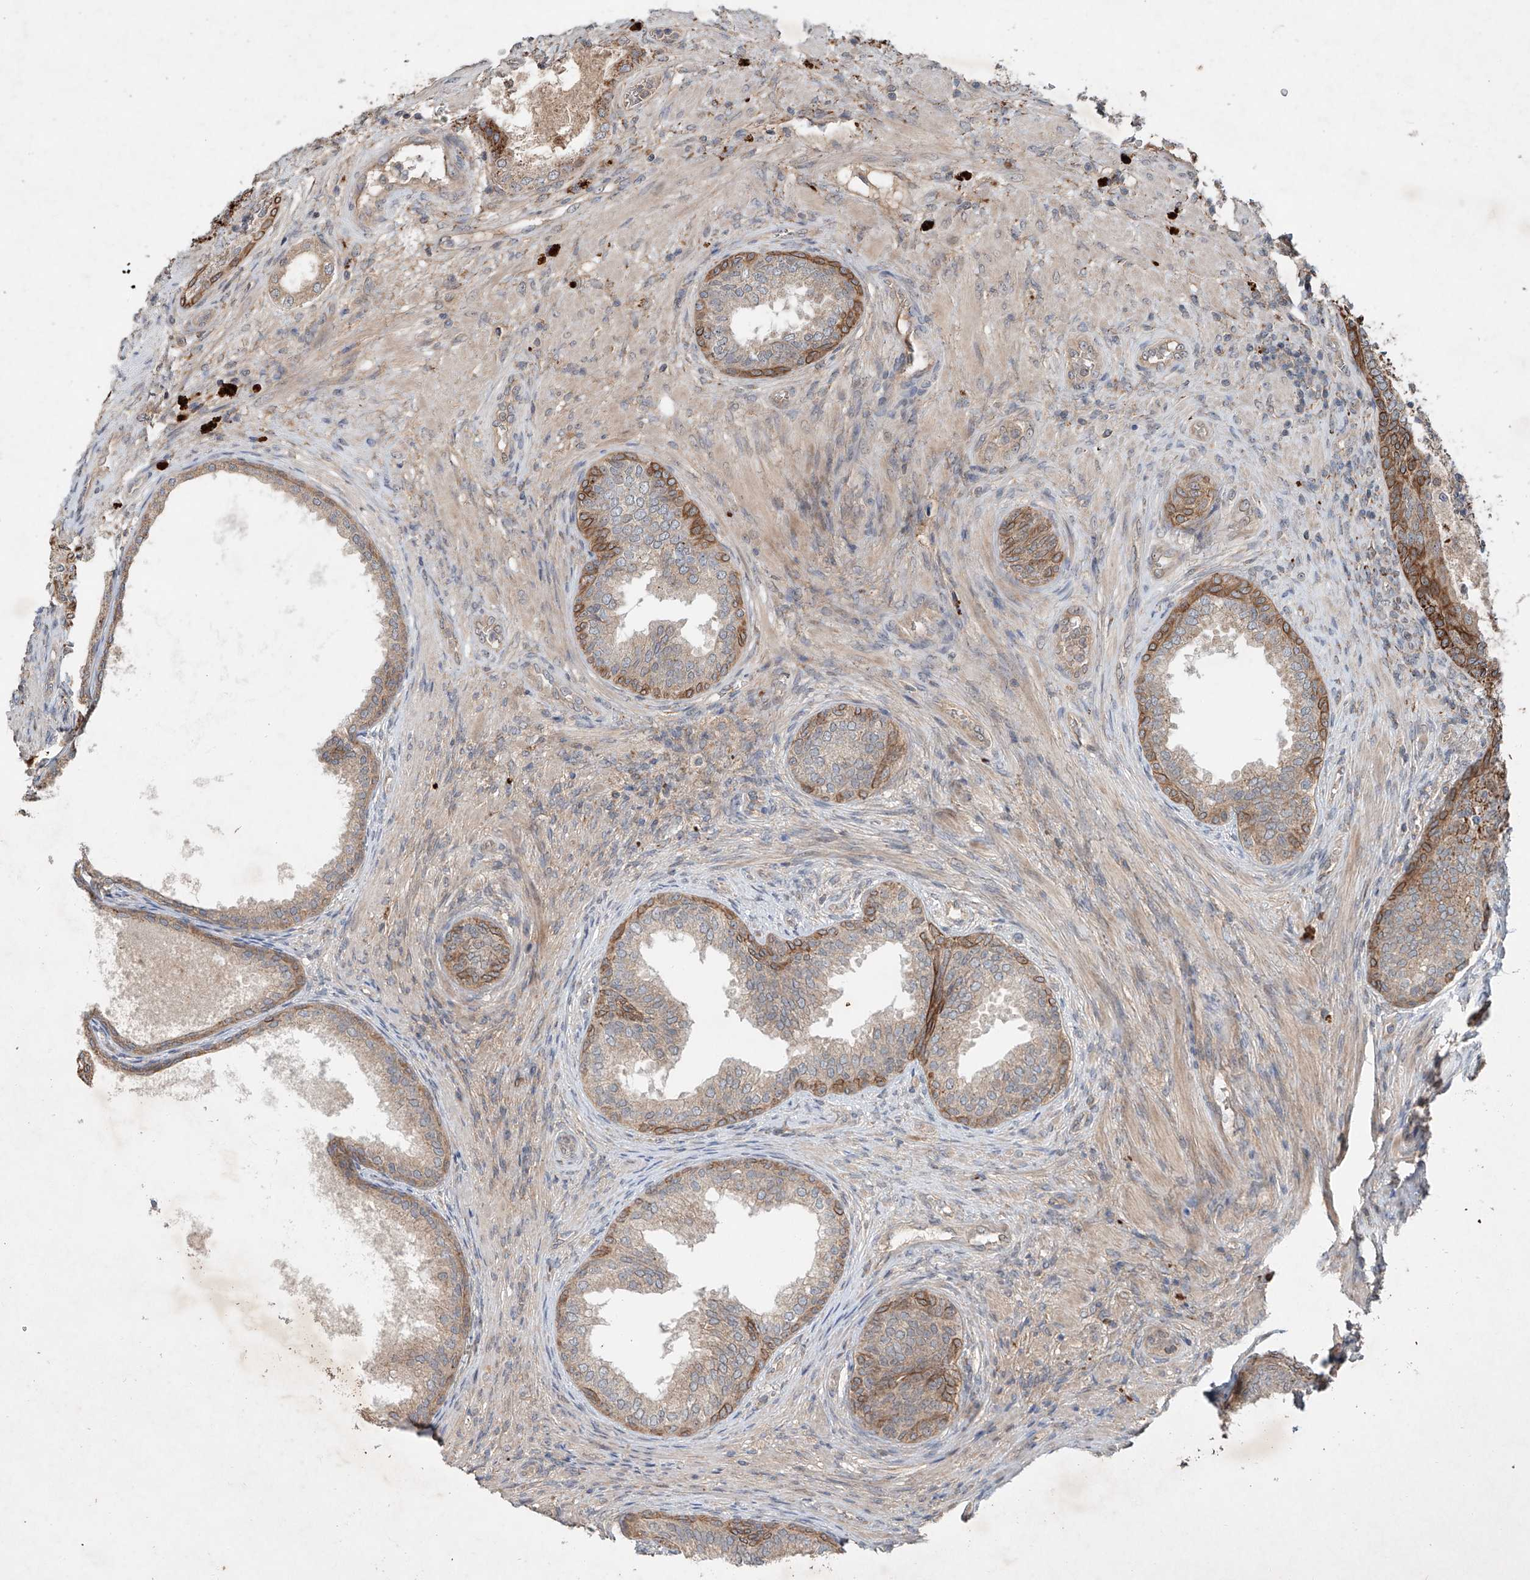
{"staining": {"intensity": "moderate", "quantity": "25%-75%", "location": "cytoplasmic/membranous"}, "tissue": "prostate", "cell_type": "Glandular cells", "image_type": "normal", "snomed": [{"axis": "morphology", "description": "Normal tissue, NOS"}, {"axis": "topography", "description": "Prostate"}], "caption": "Glandular cells show medium levels of moderate cytoplasmic/membranous expression in approximately 25%-75% of cells in normal prostate. (Brightfield microscopy of DAB IHC at high magnification).", "gene": "IER5", "patient": {"sex": "male", "age": 76}}